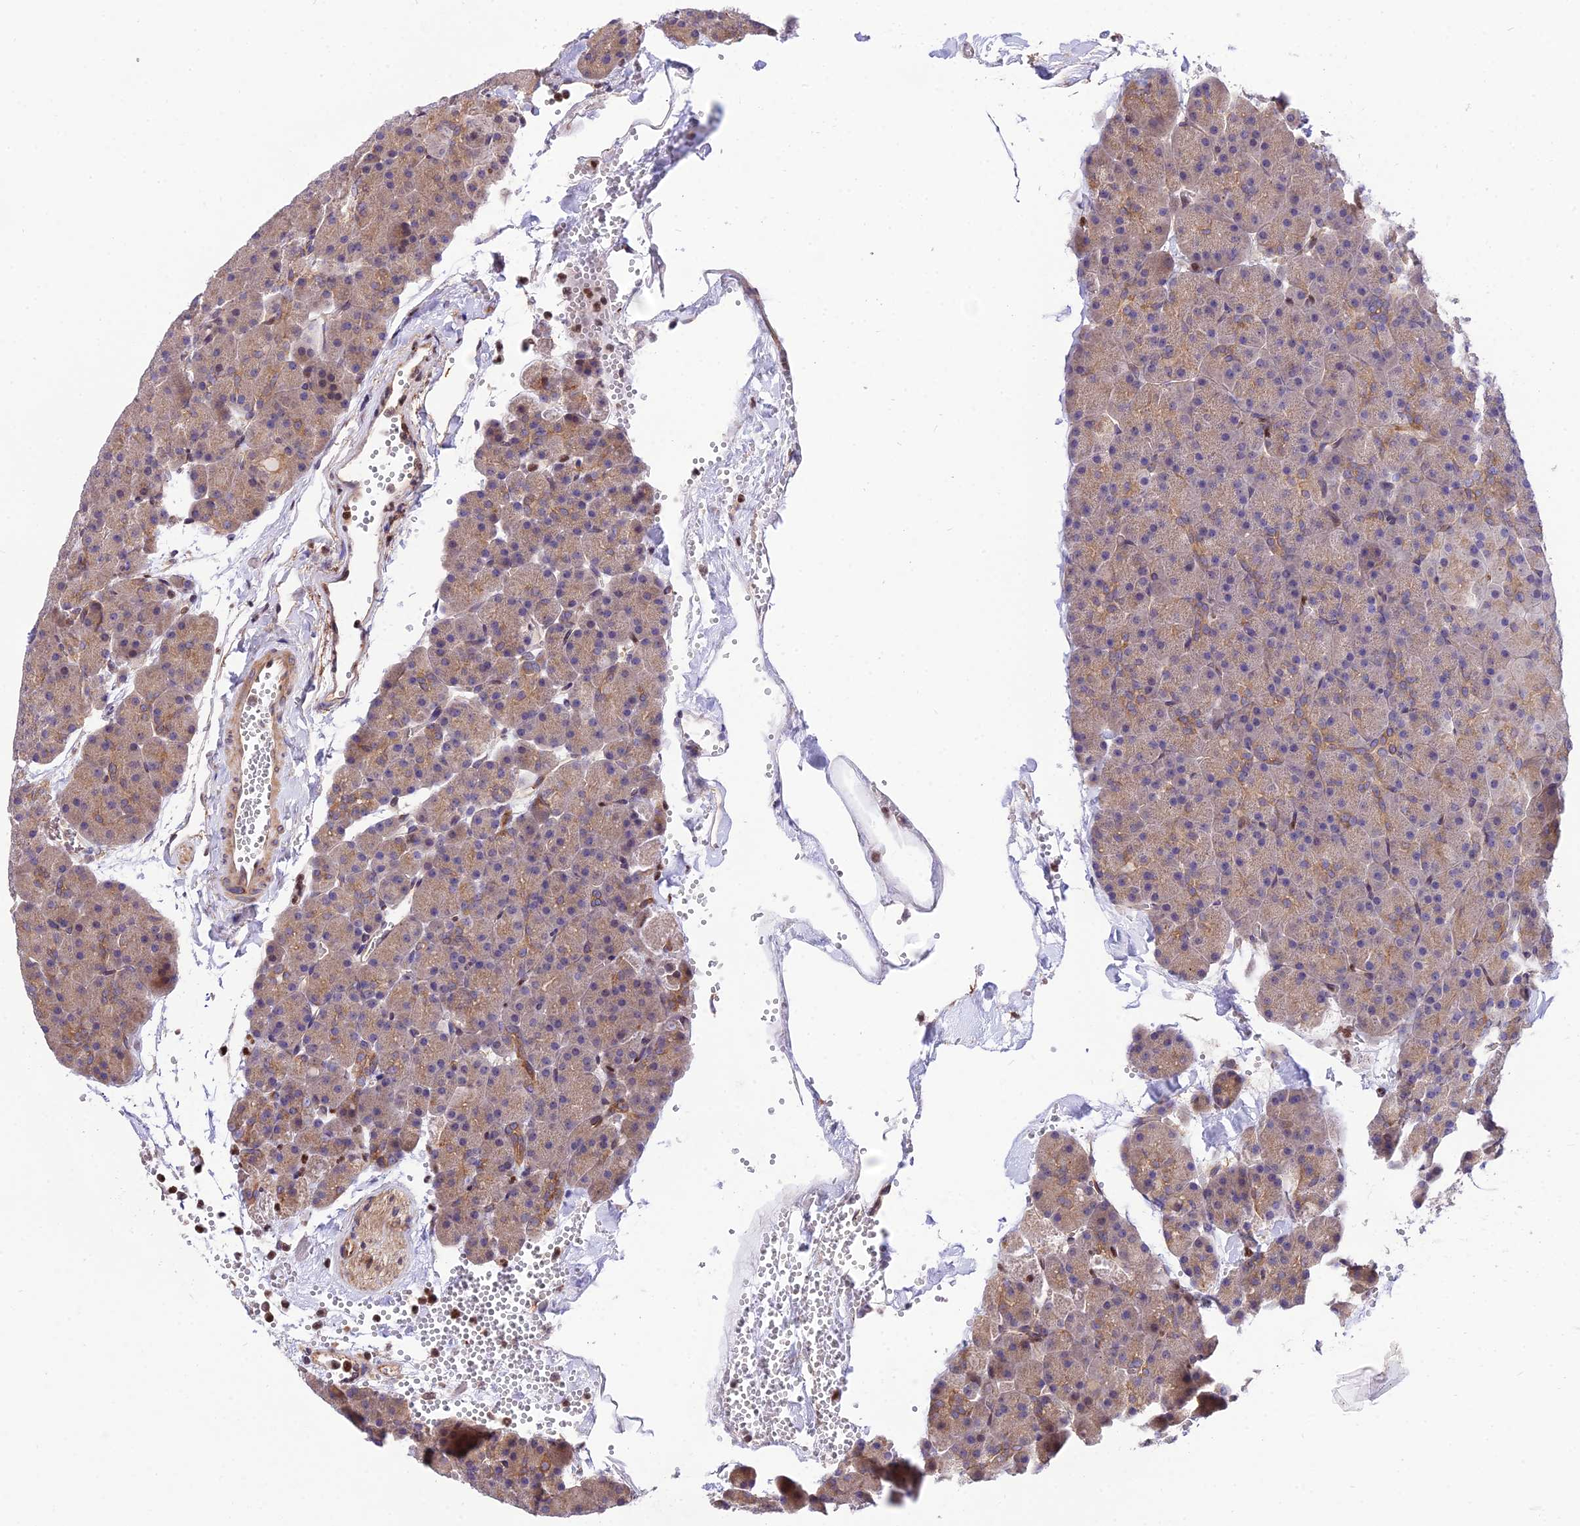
{"staining": {"intensity": "moderate", "quantity": ">75%", "location": "cytoplasmic/membranous"}, "tissue": "pancreas", "cell_type": "Exocrine glandular cells", "image_type": "normal", "snomed": [{"axis": "morphology", "description": "Normal tissue, NOS"}, {"axis": "topography", "description": "Pancreas"}], "caption": "Exocrine glandular cells reveal moderate cytoplasmic/membranous positivity in approximately >75% of cells in normal pancreas. (brown staining indicates protein expression, while blue staining denotes nuclei).", "gene": "SMG6", "patient": {"sex": "male", "age": 36}}